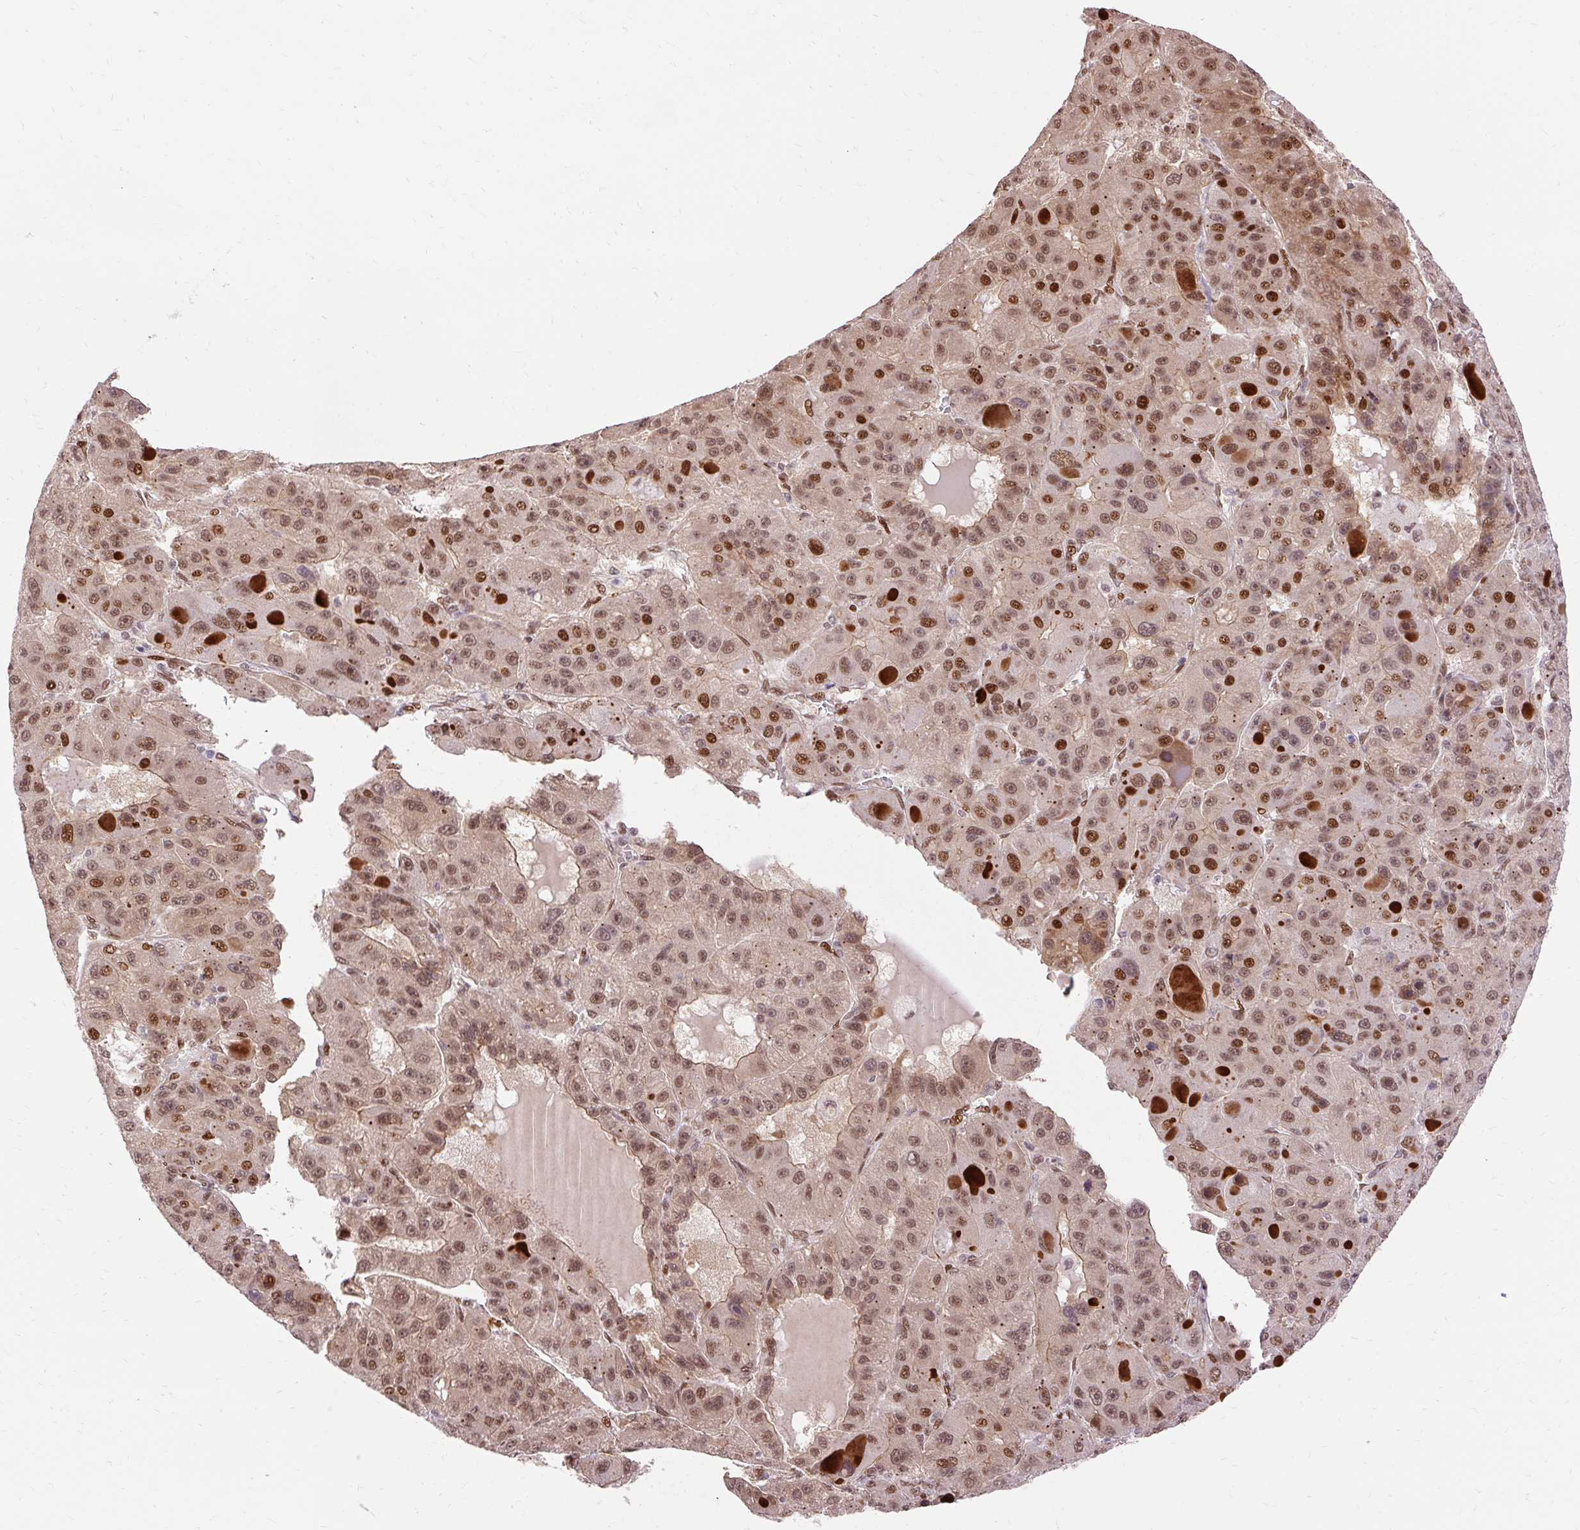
{"staining": {"intensity": "moderate", "quantity": ">75%", "location": "nuclear"}, "tissue": "liver cancer", "cell_type": "Tumor cells", "image_type": "cancer", "snomed": [{"axis": "morphology", "description": "Carcinoma, Hepatocellular, NOS"}, {"axis": "topography", "description": "Liver"}], "caption": "This is a histology image of IHC staining of hepatocellular carcinoma (liver), which shows moderate expression in the nuclear of tumor cells.", "gene": "MECOM", "patient": {"sex": "male", "age": 76}}